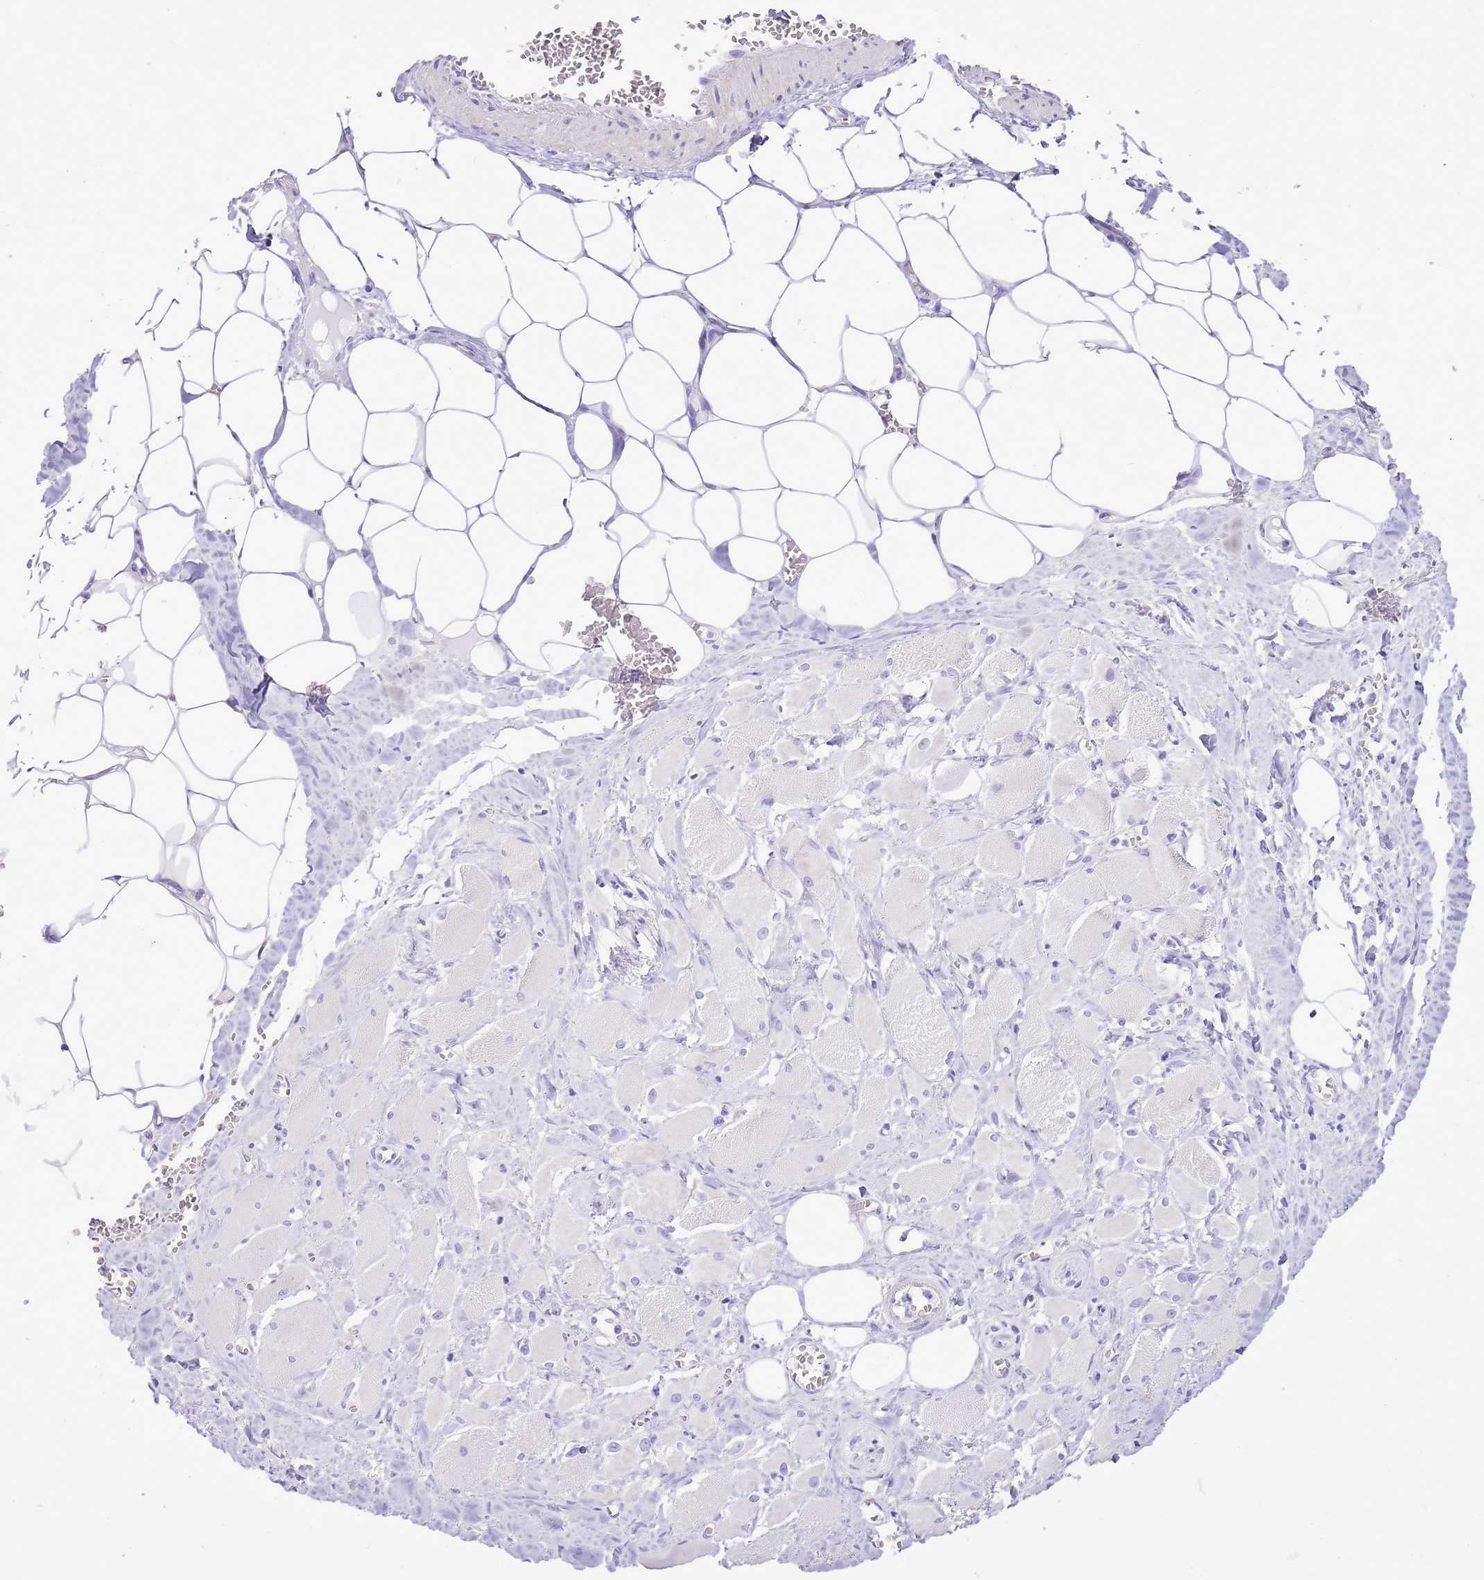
{"staining": {"intensity": "negative", "quantity": "none", "location": "none"}, "tissue": "skeletal muscle", "cell_type": "Myocytes", "image_type": "normal", "snomed": [{"axis": "morphology", "description": "Normal tissue, NOS"}, {"axis": "morphology", "description": "Basal cell carcinoma"}, {"axis": "topography", "description": "Skeletal muscle"}], "caption": "Immunohistochemistry (IHC) photomicrograph of benign skeletal muscle stained for a protein (brown), which displays no staining in myocytes.", "gene": "AAR2", "patient": {"sex": "female", "age": 64}}